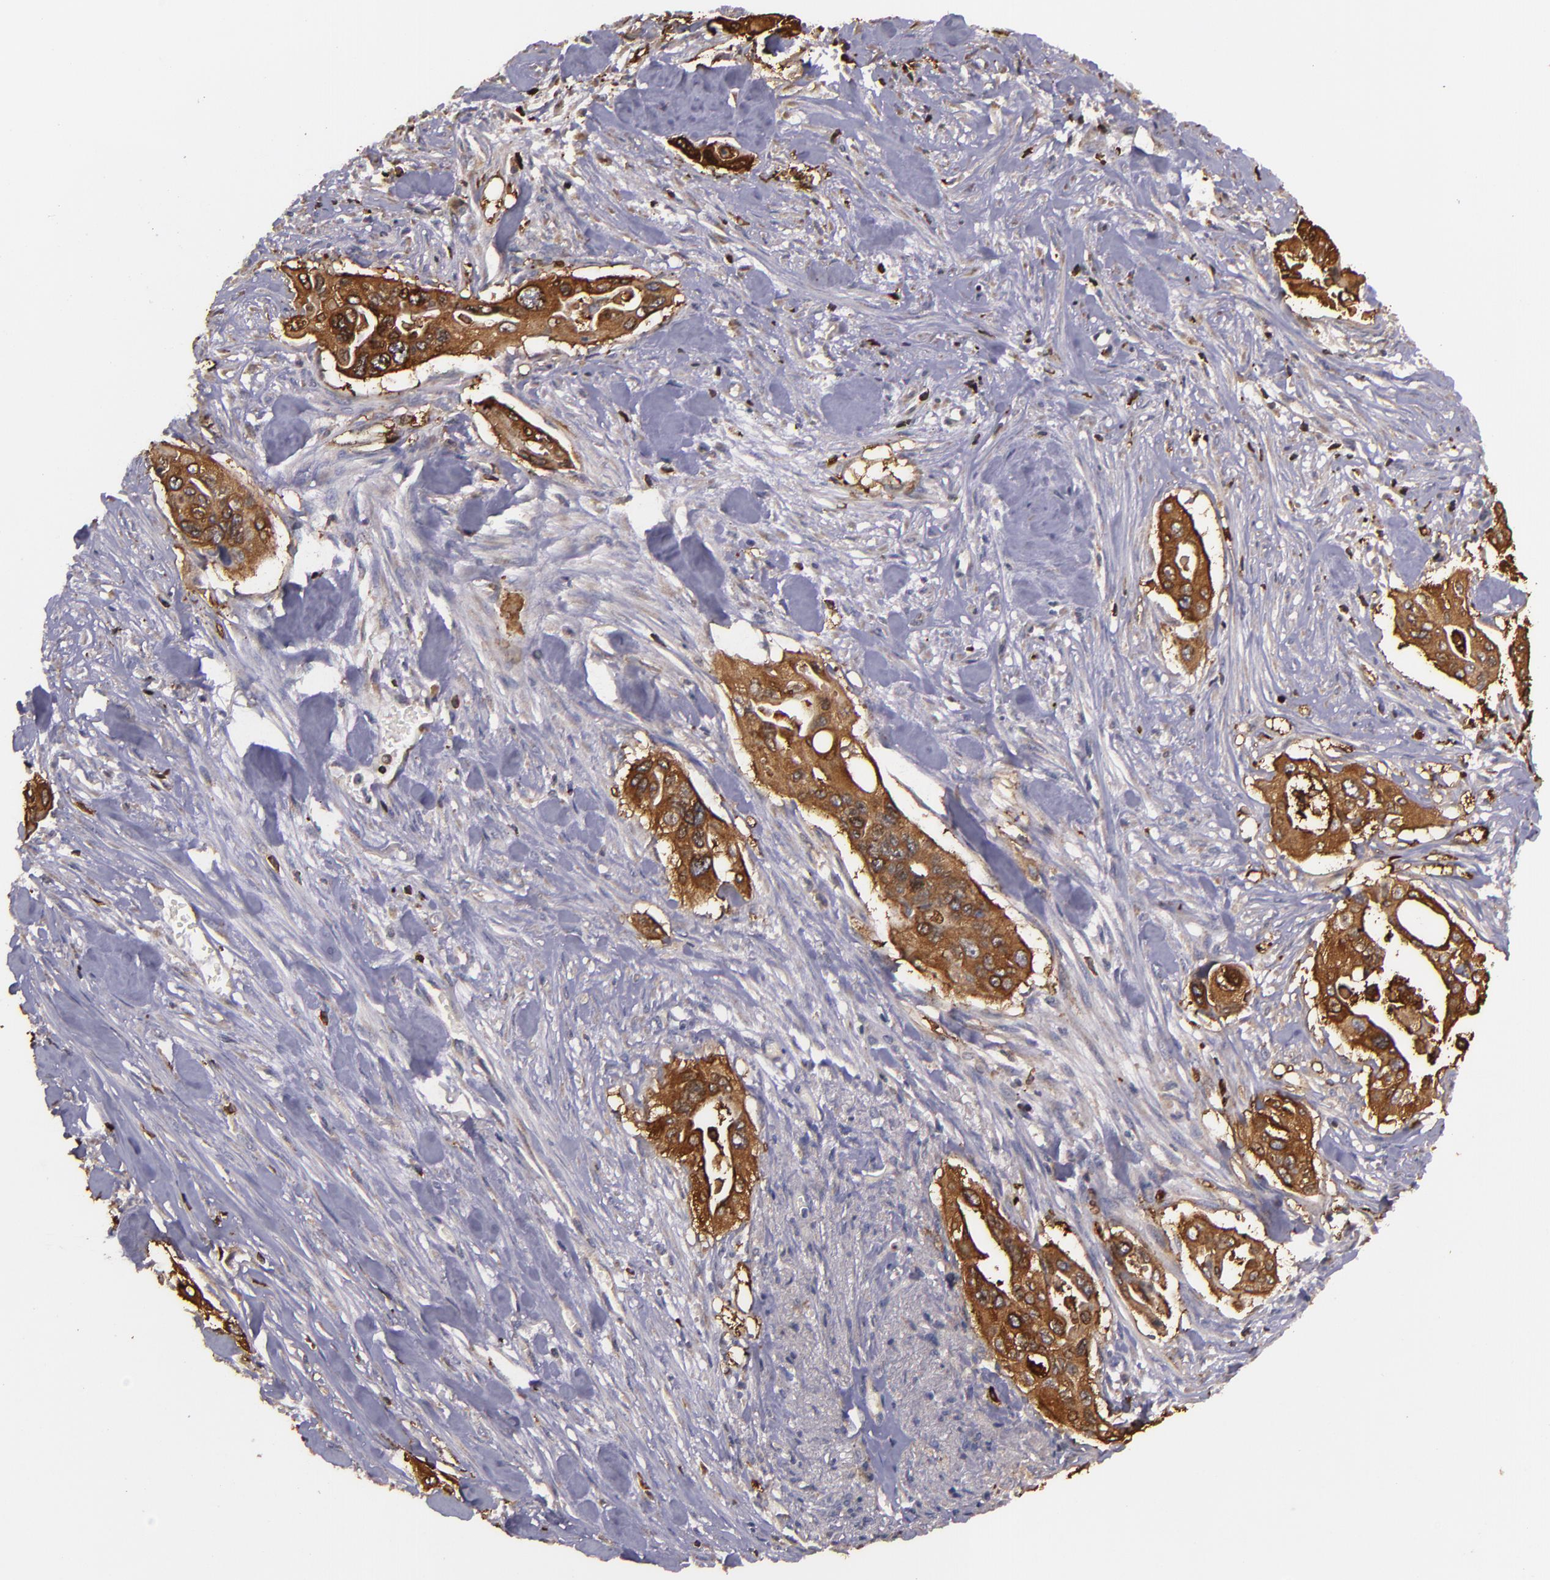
{"staining": {"intensity": "strong", "quantity": ">75%", "location": "cytoplasmic/membranous"}, "tissue": "pancreatic cancer", "cell_type": "Tumor cells", "image_type": "cancer", "snomed": [{"axis": "morphology", "description": "Adenocarcinoma, NOS"}, {"axis": "topography", "description": "Pancreas"}], "caption": "DAB immunohistochemical staining of human pancreatic cancer shows strong cytoplasmic/membranous protein staining in about >75% of tumor cells.", "gene": "SLC9A3R1", "patient": {"sex": "male", "age": 77}}